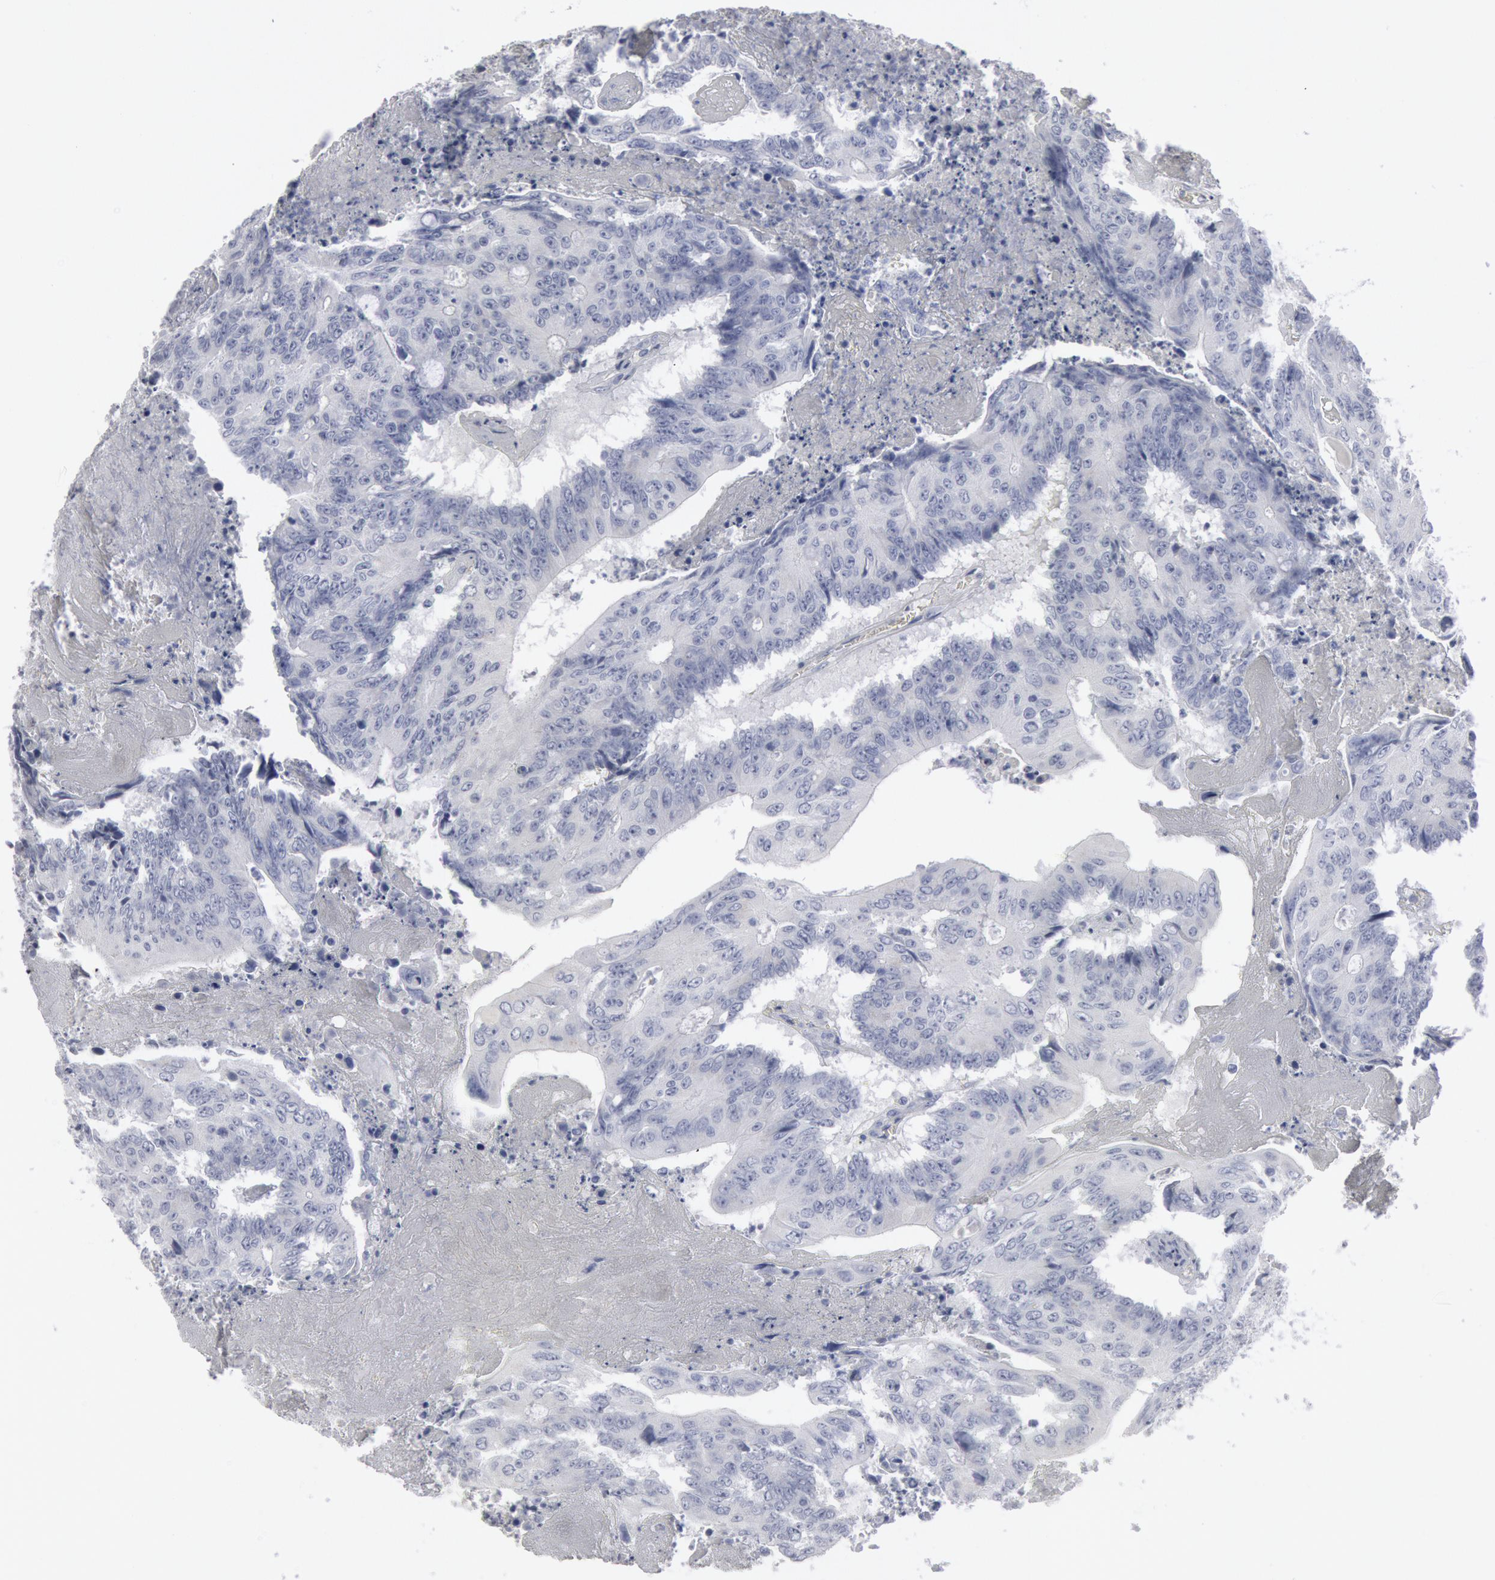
{"staining": {"intensity": "negative", "quantity": "none", "location": "none"}, "tissue": "colorectal cancer", "cell_type": "Tumor cells", "image_type": "cancer", "snomed": [{"axis": "morphology", "description": "Adenocarcinoma, NOS"}, {"axis": "topography", "description": "Colon"}], "caption": "Colorectal cancer (adenocarcinoma) stained for a protein using IHC demonstrates no expression tumor cells.", "gene": "DMC1", "patient": {"sex": "male", "age": 65}}